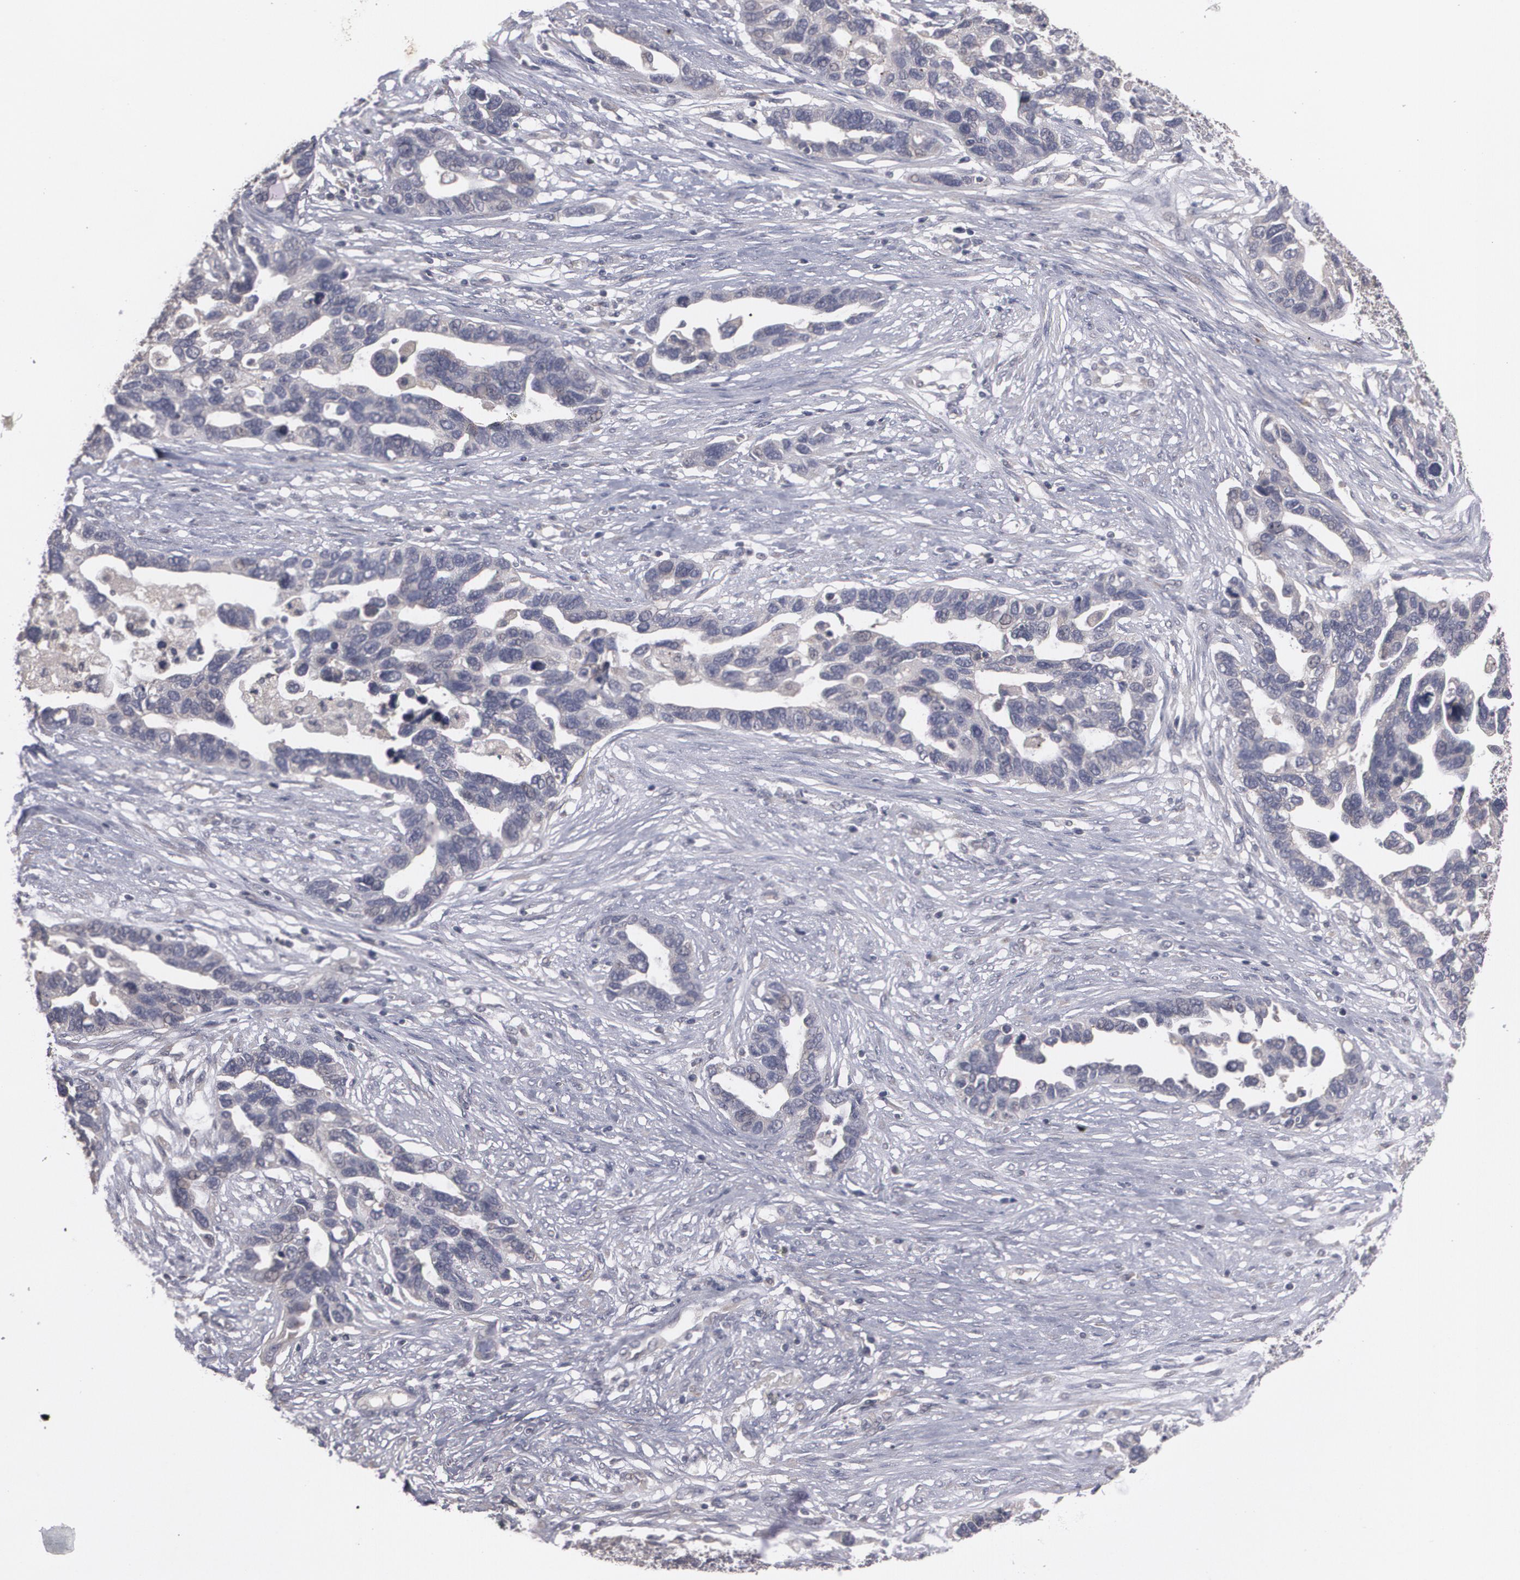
{"staining": {"intensity": "weak", "quantity": "<25%", "location": "cytoplasmic/membranous"}, "tissue": "ovarian cancer", "cell_type": "Tumor cells", "image_type": "cancer", "snomed": [{"axis": "morphology", "description": "Cystadenocarcinoma, serous, NOS"}, {"axis": "topography", "description": "Ovary"}], "caption": "The micrograph demonstrates no significant expression in tumor cells of ovarian serous cystadenocarcinoma.", "gene": "ARF6", "patient": {"sex": "female", "age": 54}}